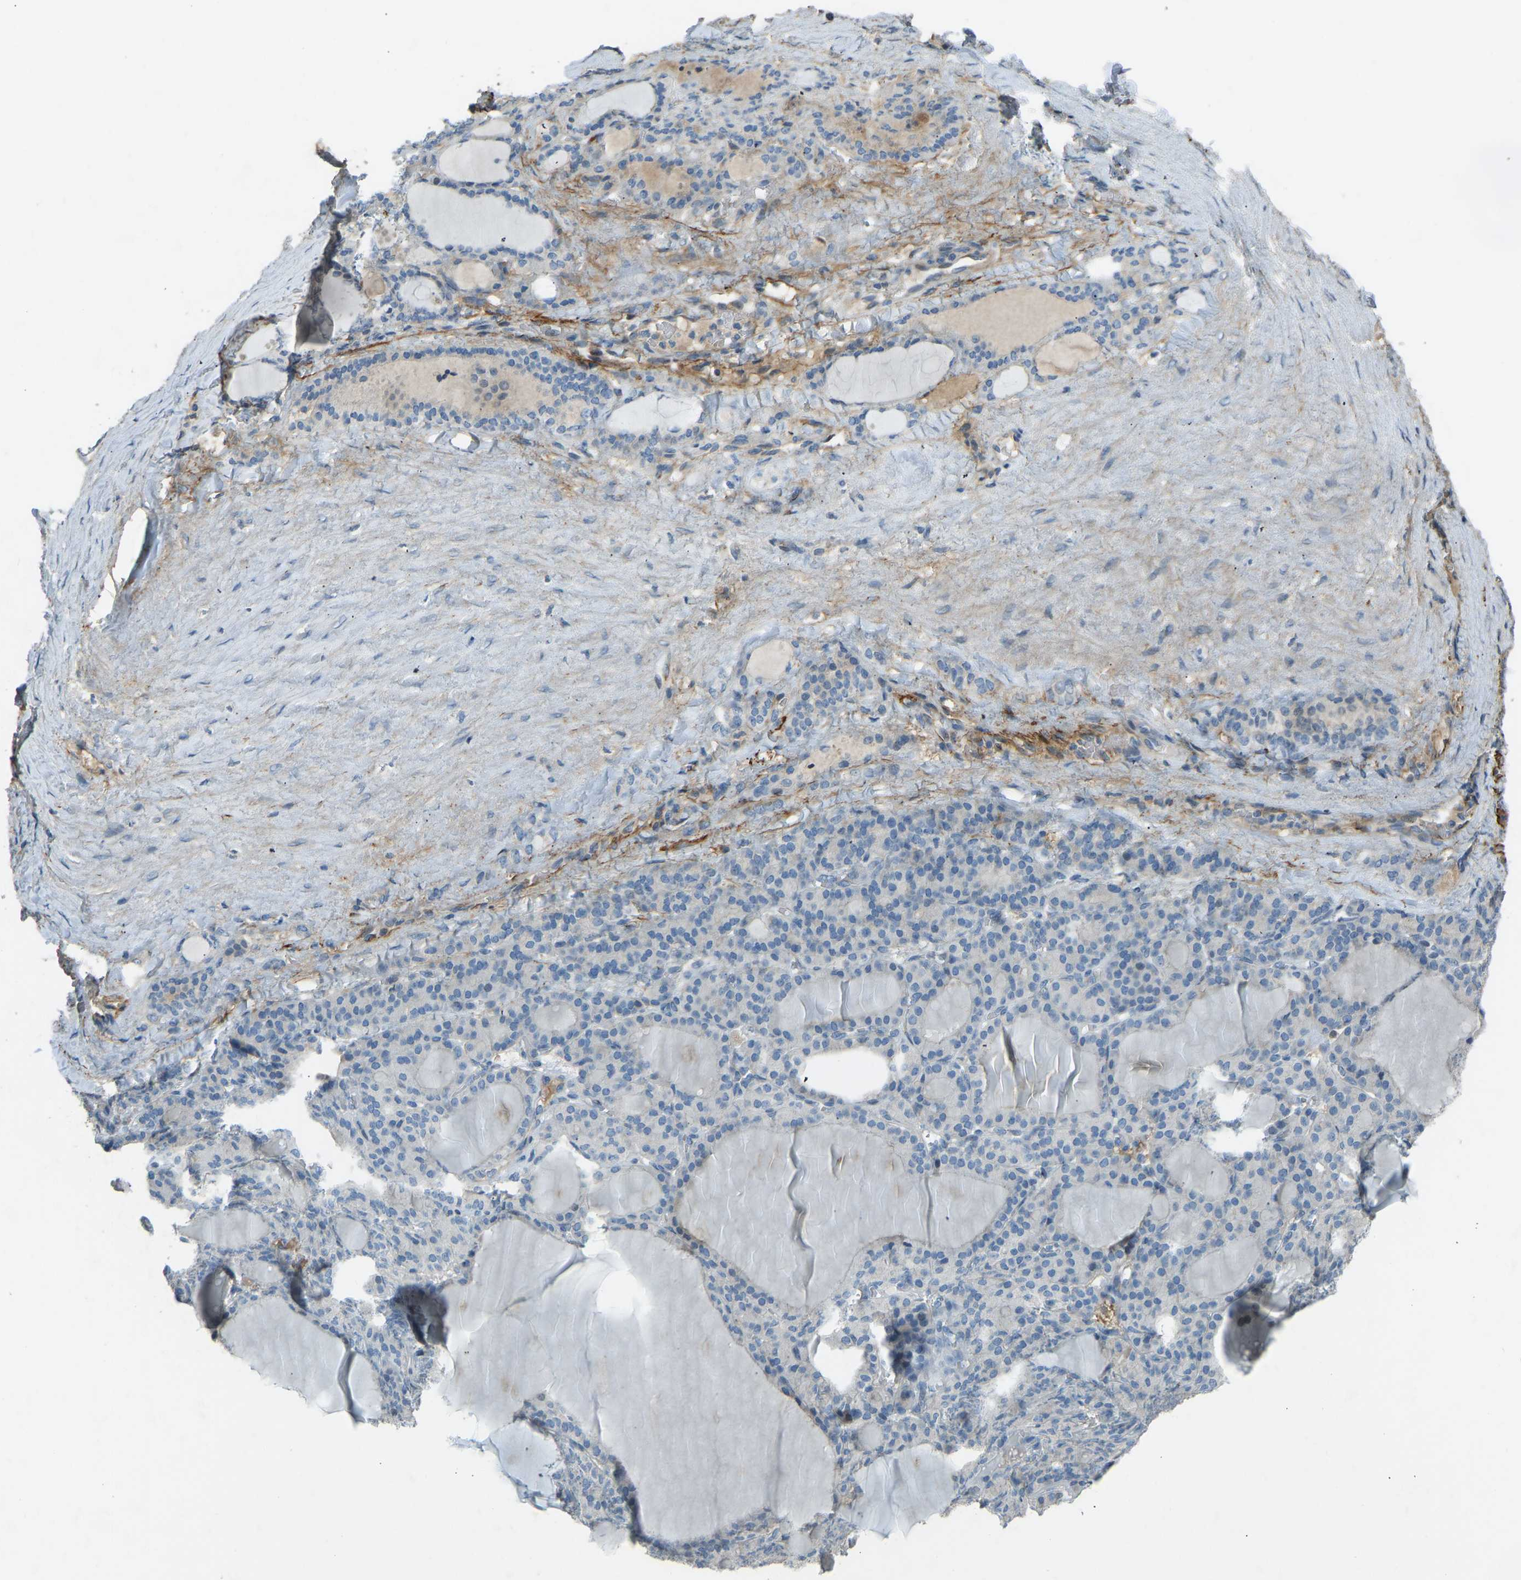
{"staining": {"intensity": "weak", "quantity": "<25%", "location": "cytoplasmic/membranous"}, "tissue": "thyroid gland", "cell_type": "Glandular cells", "image_type": "normal", "snomed": [{"axis": "morphology", "description": "Normal tissue, NOS"}, {"axis": "topography", "description": "Thyroid gland"}], "caption": "There is no significant expression in glandular cells of thyroid gland. (DAB (3,3'-diaminobenzidine) immunohistochemistry (IHC) with hematoxylin counter stain).", "gene": "FBLN2", "patient": {"sex": "female", "age": 28}}